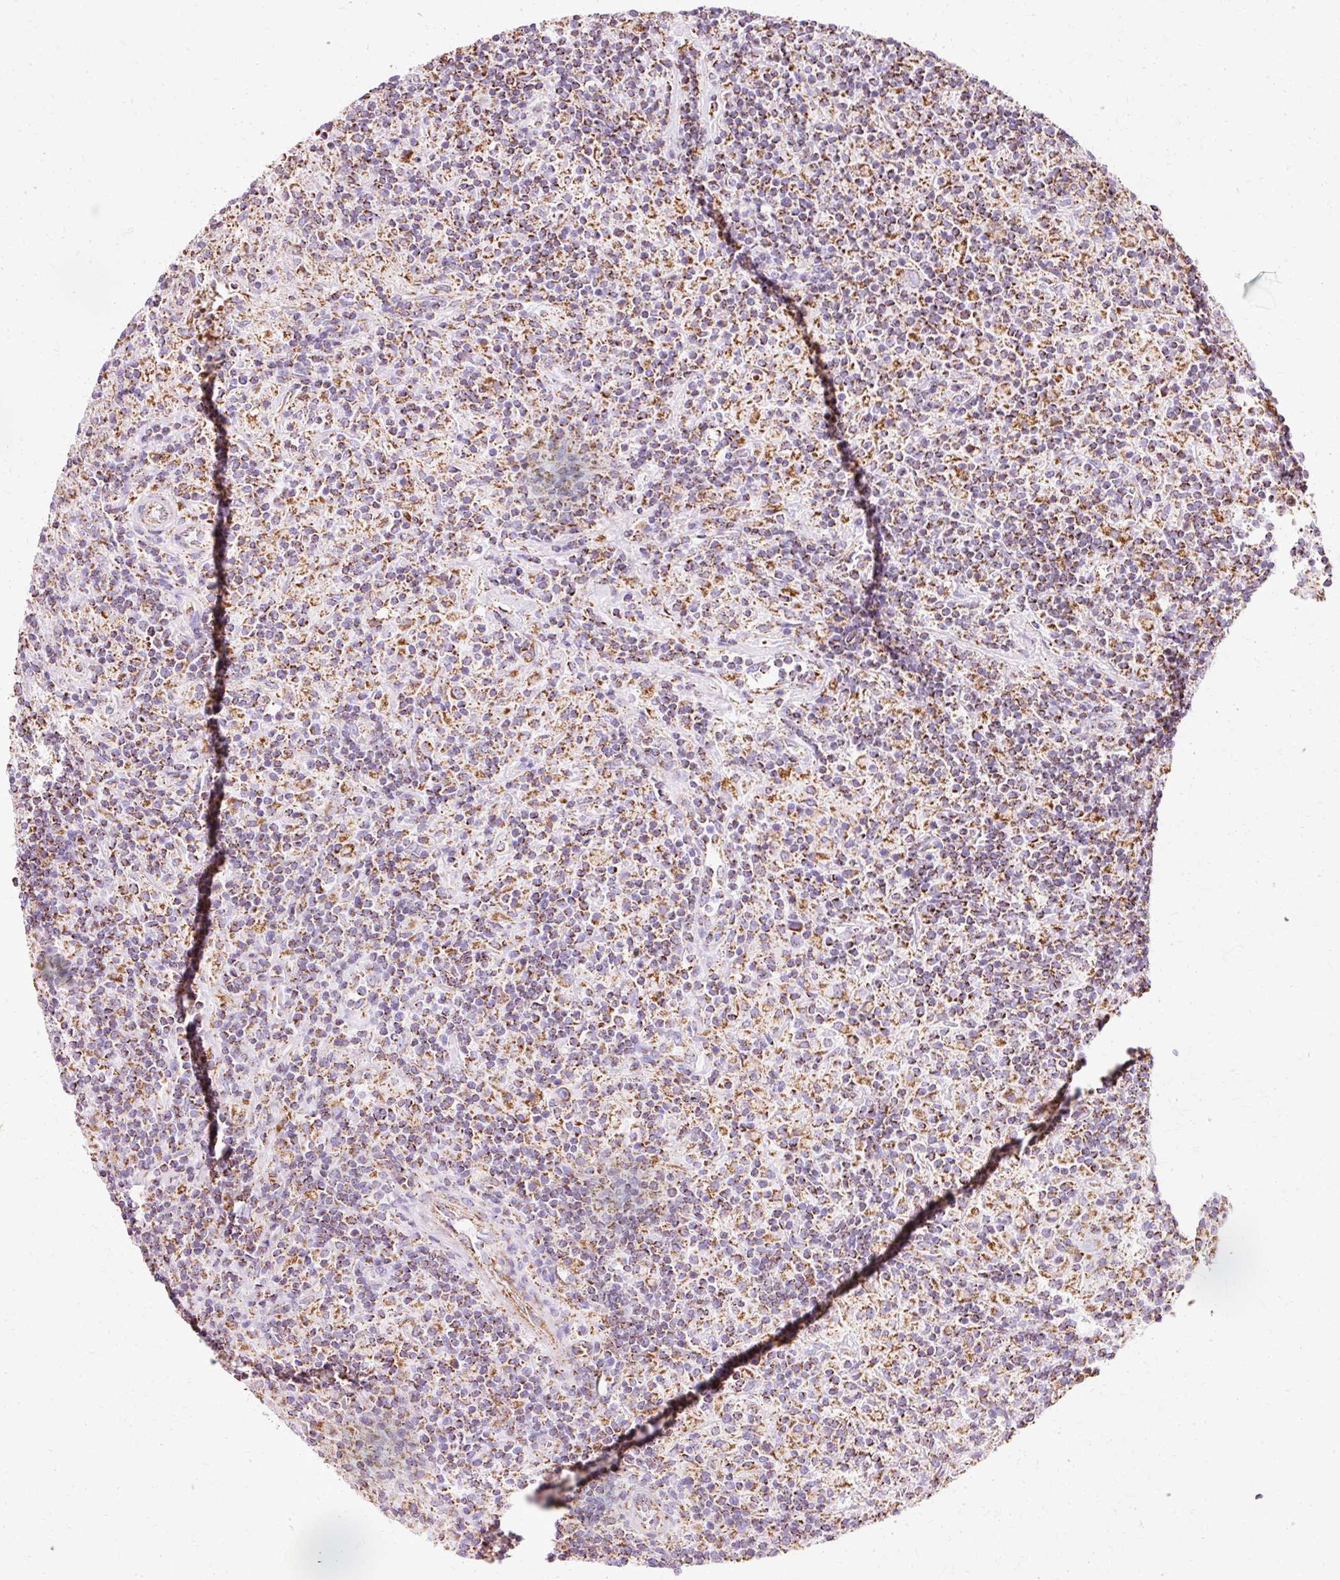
{"staining": {"intensity": "moderate", "quantity": ">75%", "location": "cytoplasmic/membranous"}, "tissue": "lymphoma", "cell_type": "Tumor cells", "image_type": "cancer", "snomed": [{"axis": "morphology", "description": "Hodgkin's disease, NOS"}, {"axis": "topography", "description": "Lymph node"}], "caption": "Protein staining of lymphoma tissue shows moderate cytoplasmic/membranous expression in approximately >75% of tumor cells.", "gene": "ATP5PO", "patient": {"sex": "male", "age": 70}}